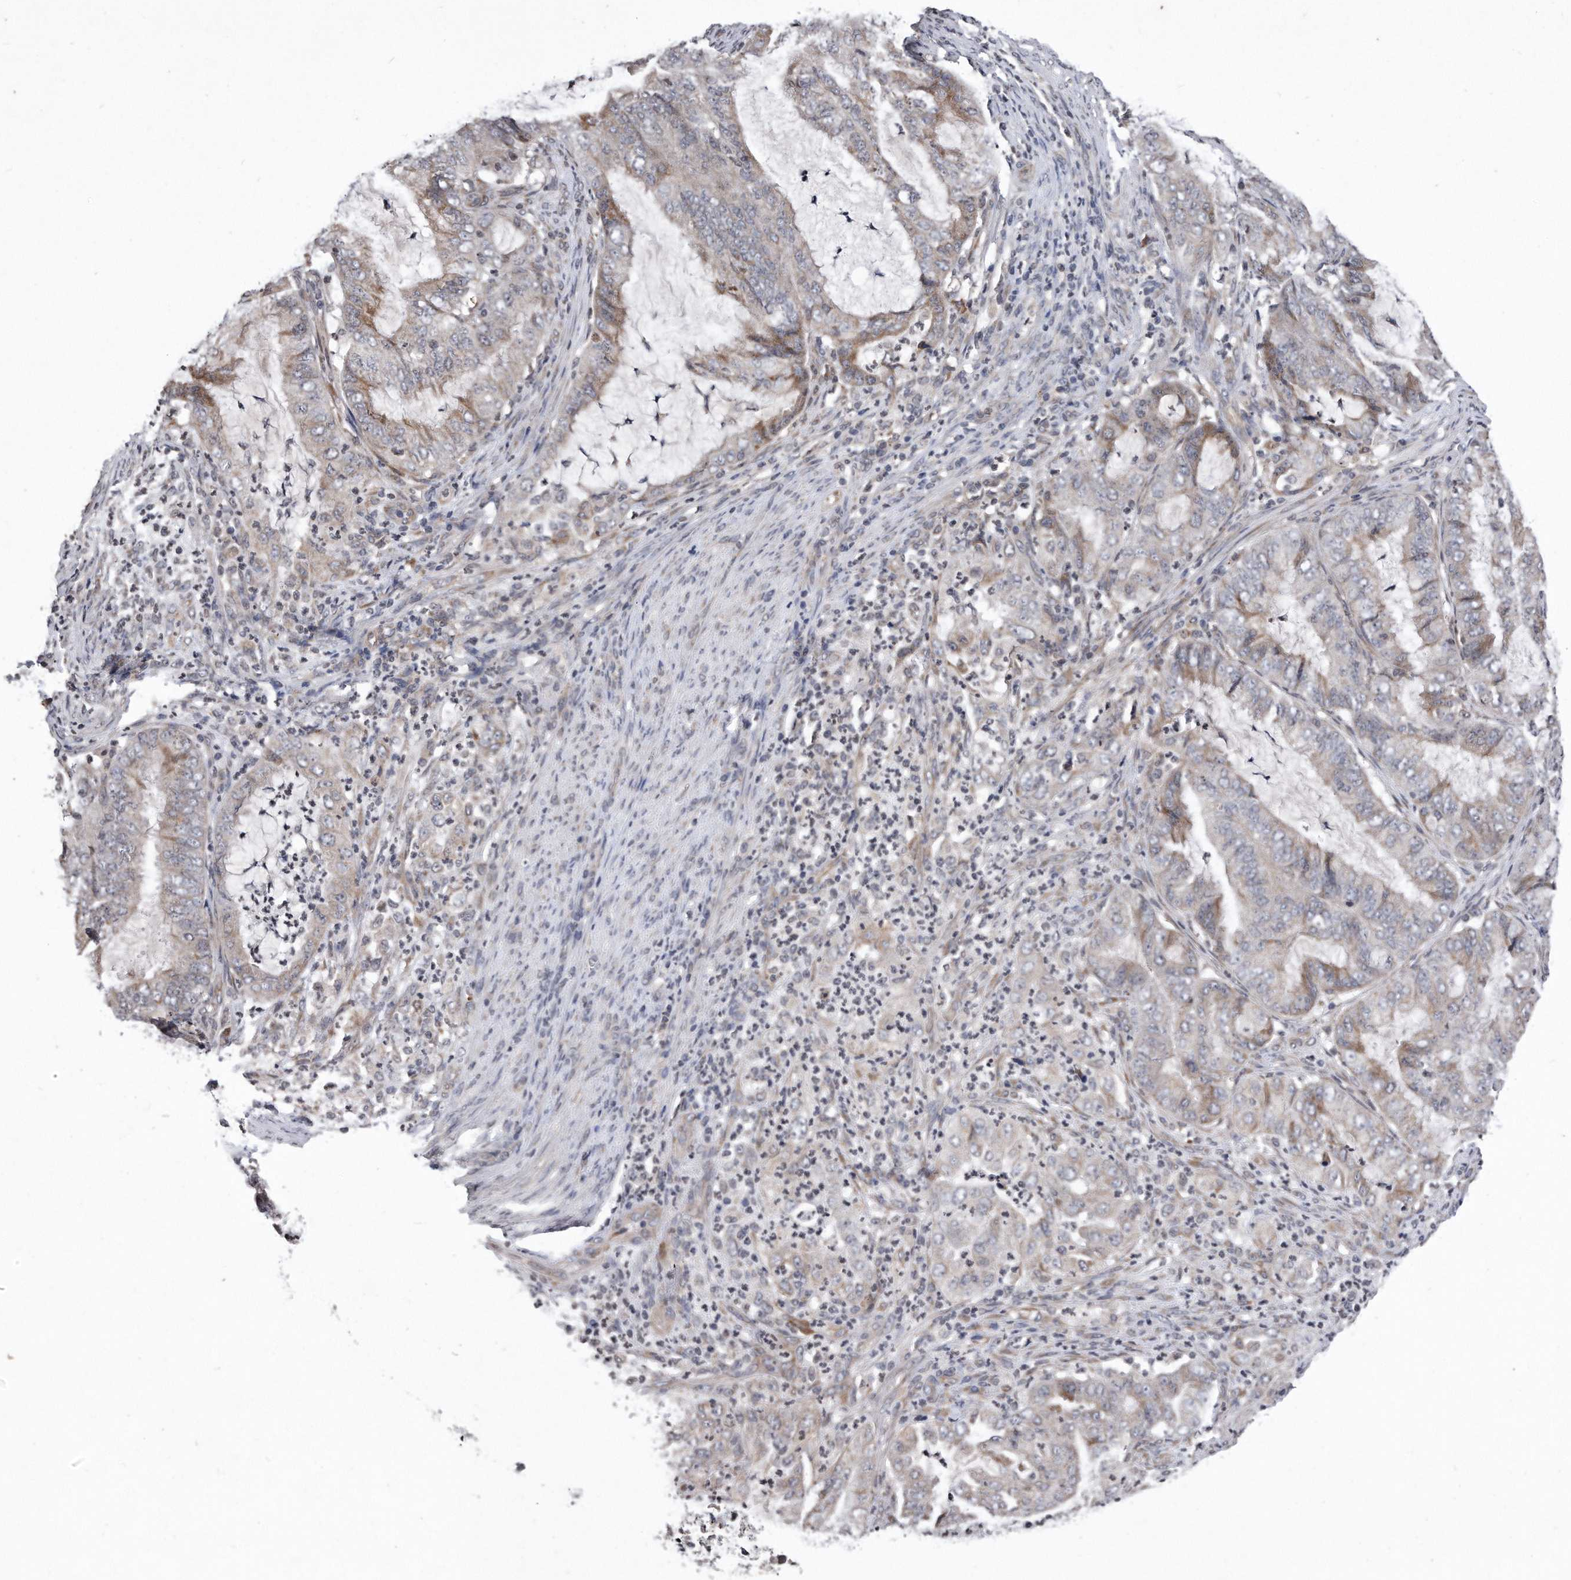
{"staining": {"intensity": "weak", "quantity": "<25%", "location": "cytoplasmic/membranous"}, "tissue": "endometrial cancer", "cell_type": "Tumor cells", "image_type": "cancer", "snomed": [{"axis": "morphology", "description": "Adenocarcinoma, NOS"}, {"axis": "topography", "description": "Endometrium"}], "caption": "Histopathology image shows no protein staining in tumor cells of endometrial cancer tissue.", "gene": "DAB1", "patient": {"sex": "female", "age": 51}}